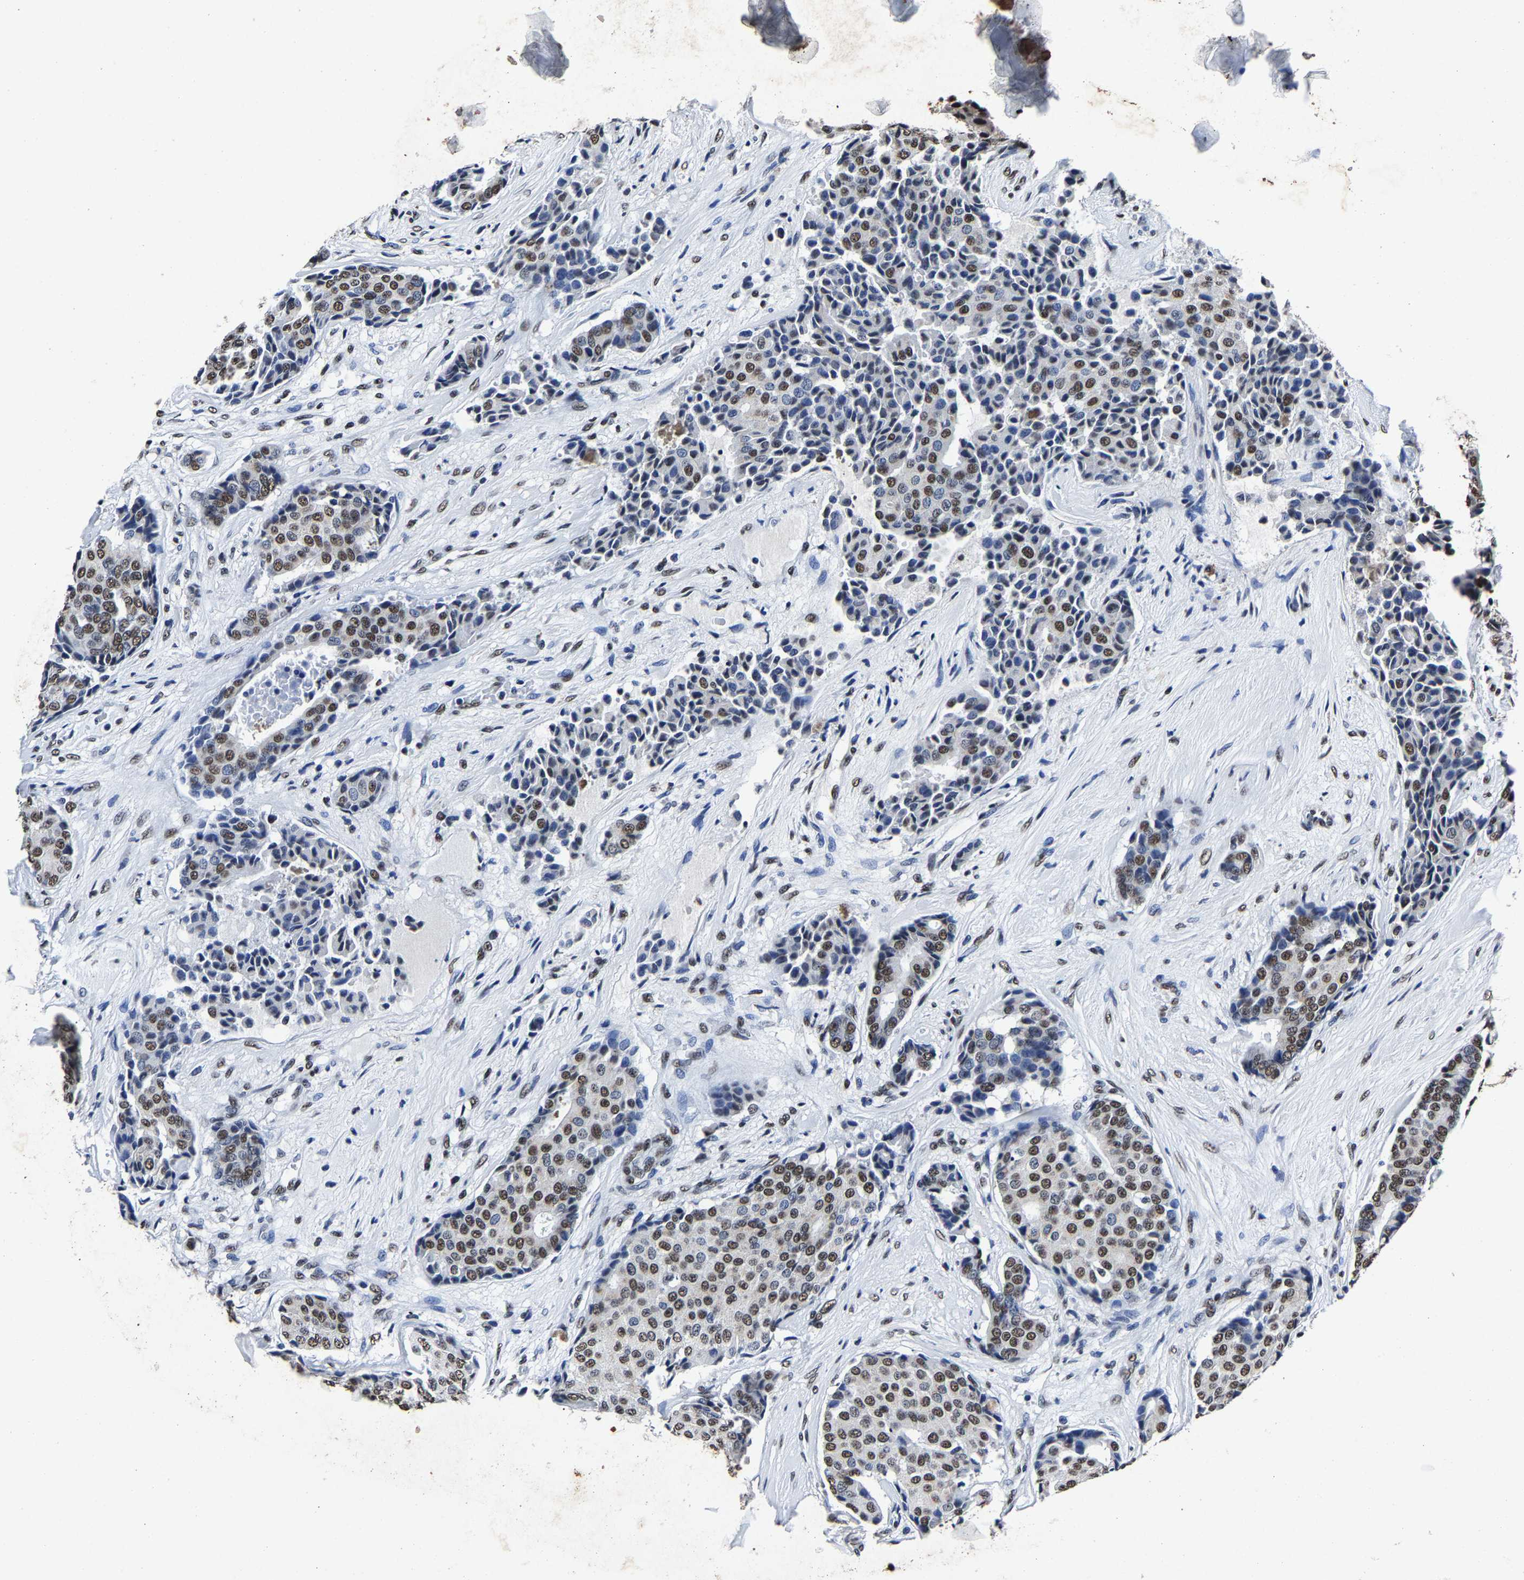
{"staining": {"intensity": "moderate", "quantity": "25%-75%", "location": "nuclear"}, "tissue": "breast cancer", "cell_type": "Tumor cells", "image_type": "cancer", "snomed": [{"axis": "morphology", "description": "Duct carcinoma"}, {"axis": "topography", "description": "Breast"}], "caption": "The histopathology image reveals staining of breast cancer (infiltrating ductal carcinoma), revealing moderate nuclear protein expression (brown color) within tumor cells.", "gene": "RBM45", "patient": {"sex": "female", "age": 75}}